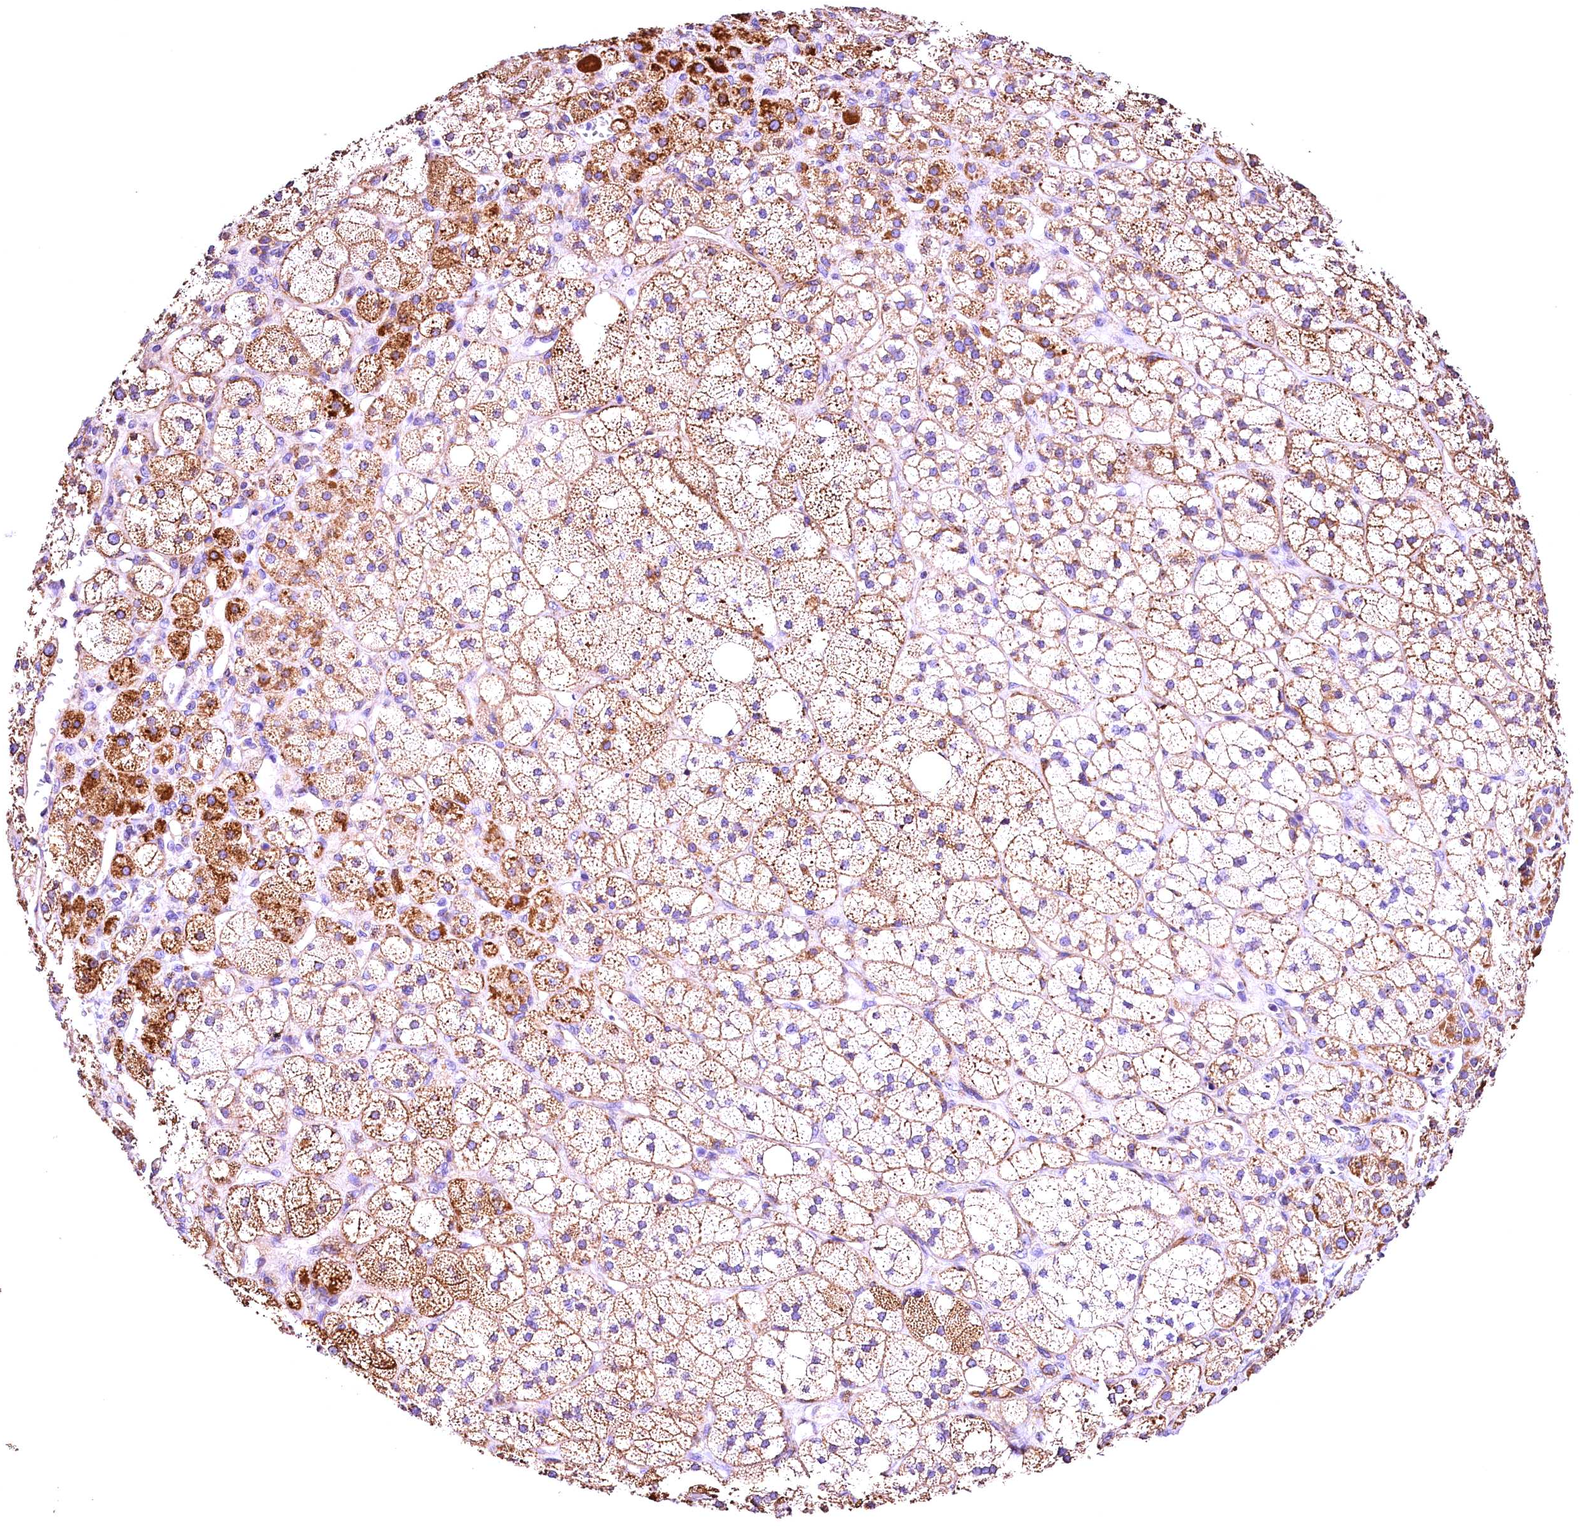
{"staining": {"intensity": "strong", "quantity": "<25%", "location": "cytoplasmic/membranous"}, "tissue": "adrenal gland", "cell_type": "Glandular cells", "image_type": "normal", "snomed": [{"axis": "morphology", "description": "Normal tissue, NOS"}, {"axis": "topography", "description": "Adrenal gland"}], "caption": "An image showing strong cytoplasmic/membranous staining in approximately <25% of glandular cells in unremarkable adrenal gland, as visualized by brown immunohistochemical staining.", "gene": "ACAA2", "patient": {"sex": "male", "age": 61}}